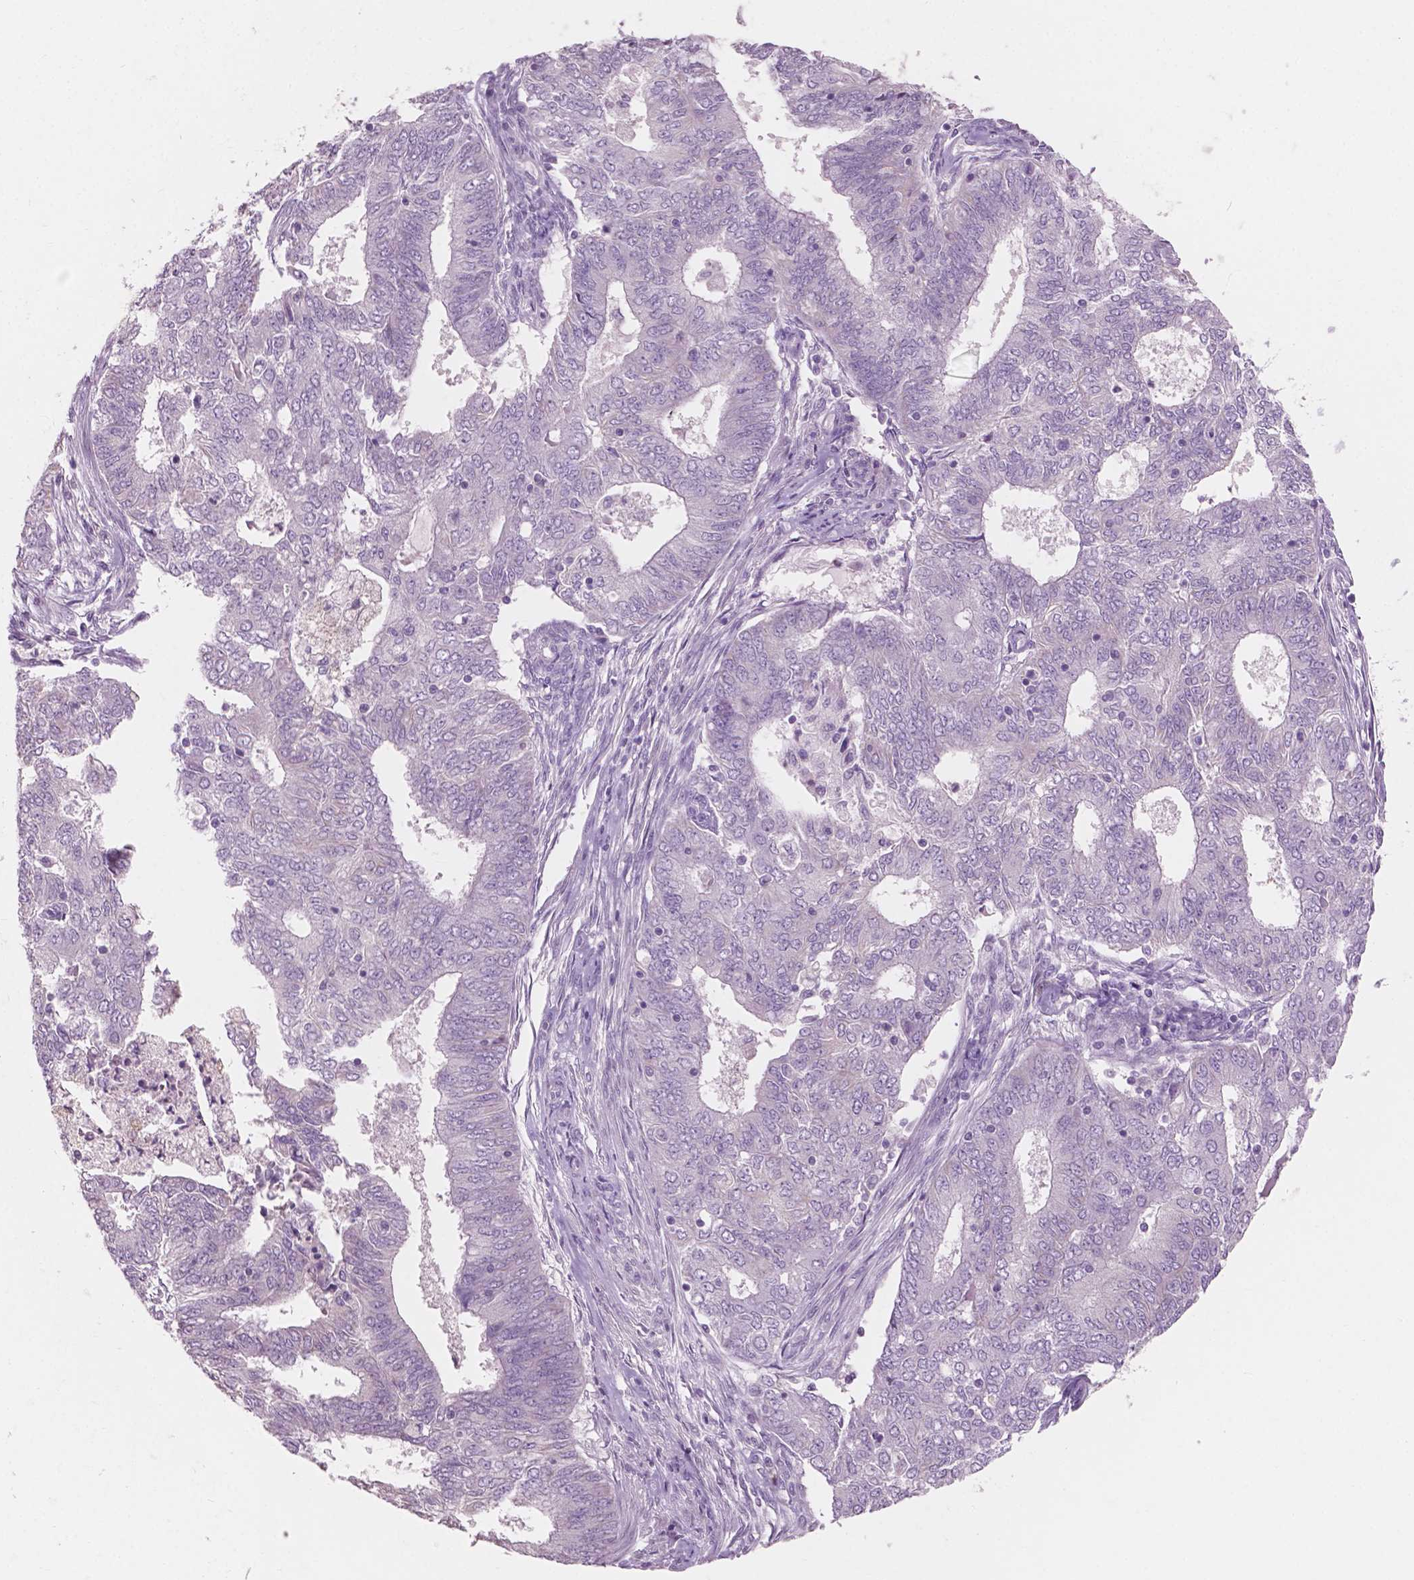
{"staining": {"intensity": "negative", "quantity": "none", "location": "none"}, "tissue": "endometrial cancer", "cell_type": "Tumor cells", "image_type": "cancer", "snomed": [{"axis": "morphology", "description": "Adenocarcinoma, NOS"}, {"axis": "topography", "description": "Endometrium"}], "caption": "Immunohistochemistry (IHC) image of adenocarcinoma (endometrial) stained for a protein (brown), which shows no expression in tumor cells.", "gene": "AWAT1", "patient": {"sex": "female", "age": 62}}